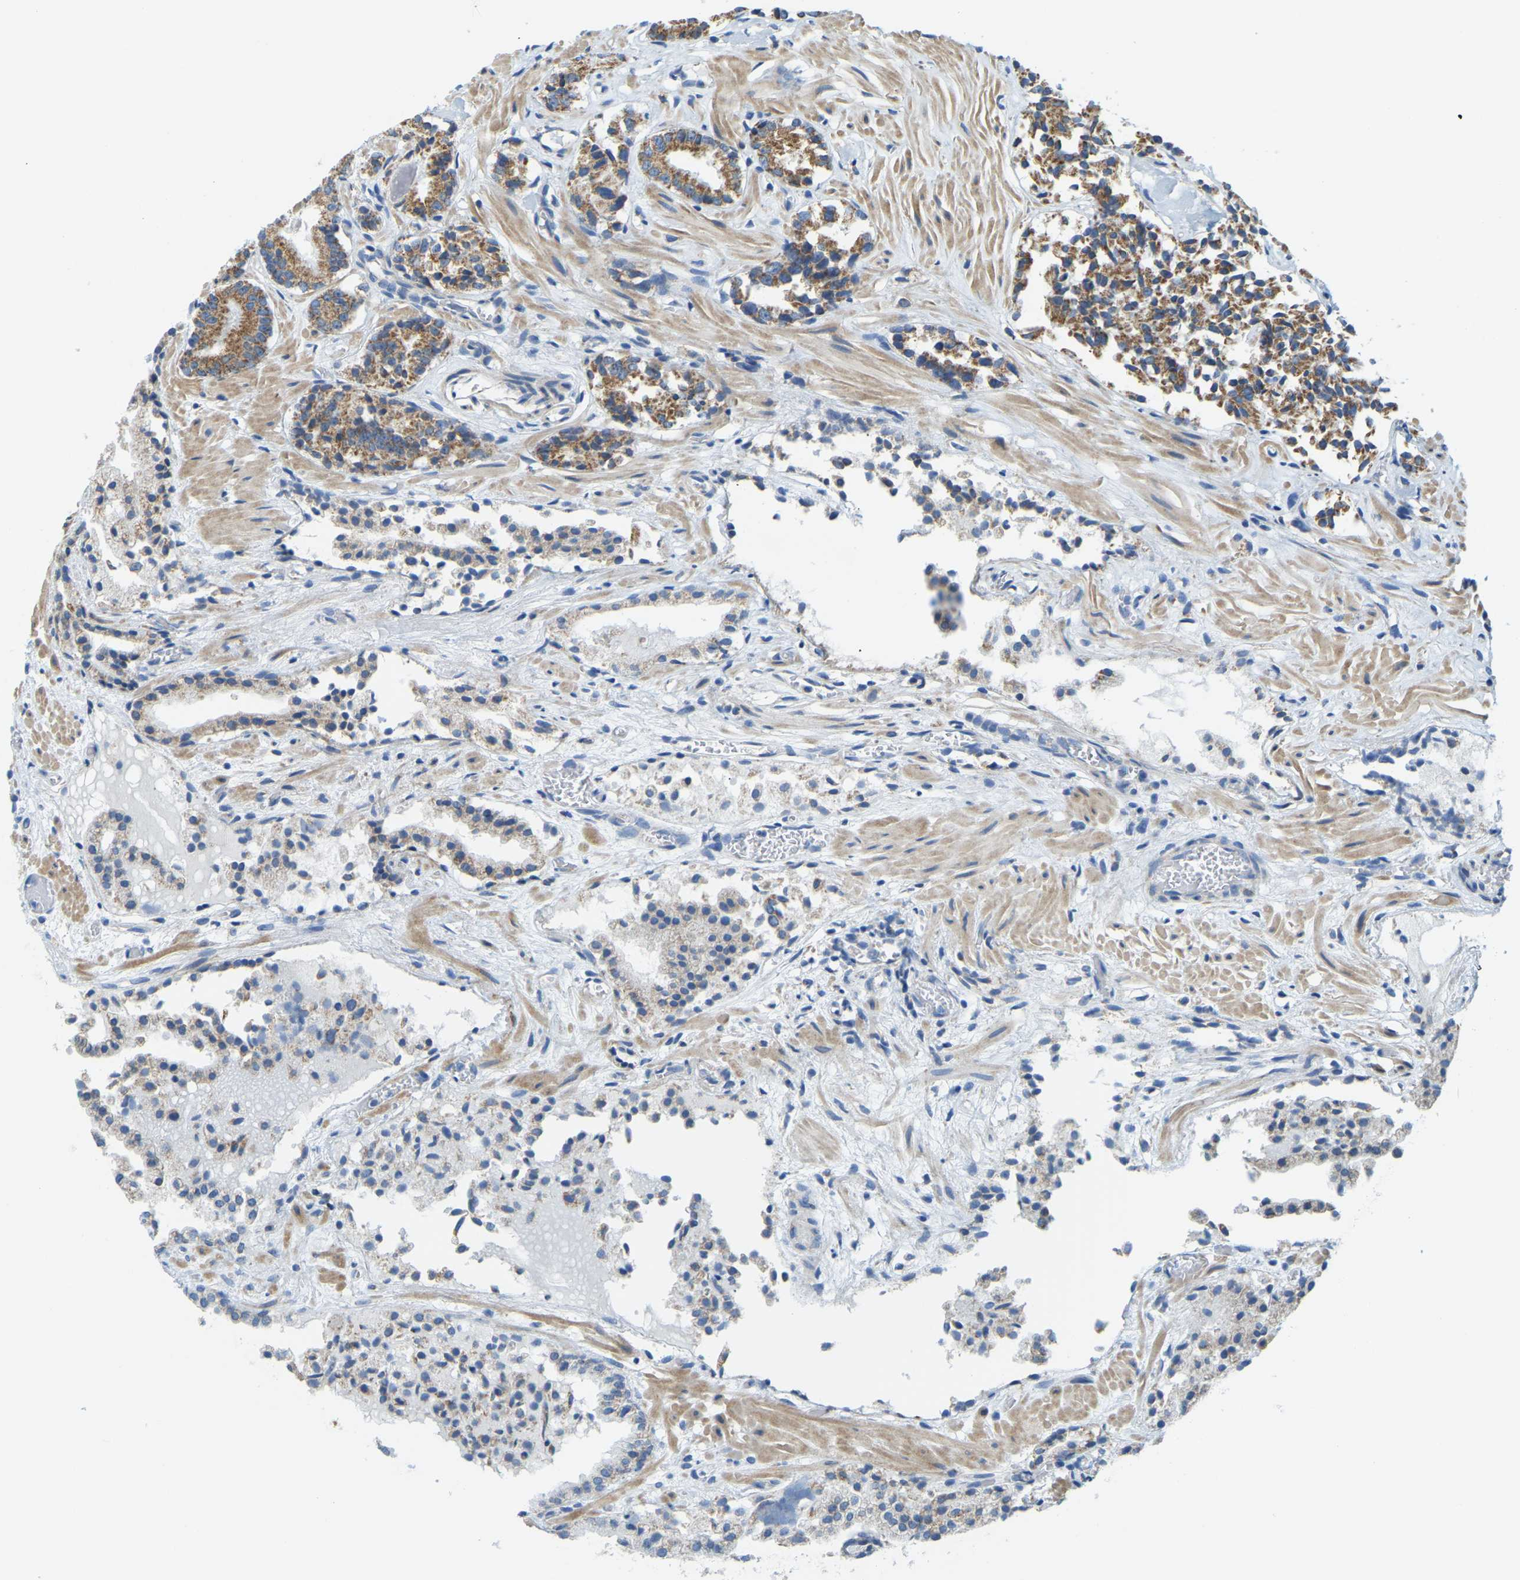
{"staining": {"intensity": "moderate", "quantity": ">75%", "location": "cytoplasmic/membranous"}, "tissue": "prostate cancer", "cell_type": "Tumor cells", "image_type": "cancer", "snomed": [{"axis": "morphology", "description": "Adenocarcinoma, Low grade"}, {"axis": "topography", "description": "Prostate"}], "caption": "IHC photomicrograph of prostate adenocarcinoma (low-grade) stained for a protein (brown), which displays medium levels of moderate cytoplasmic/membranous staining in approximately >75% of tumor cells.", "gene": "GDA", "patient": {"sex": "male", "age": 51}}